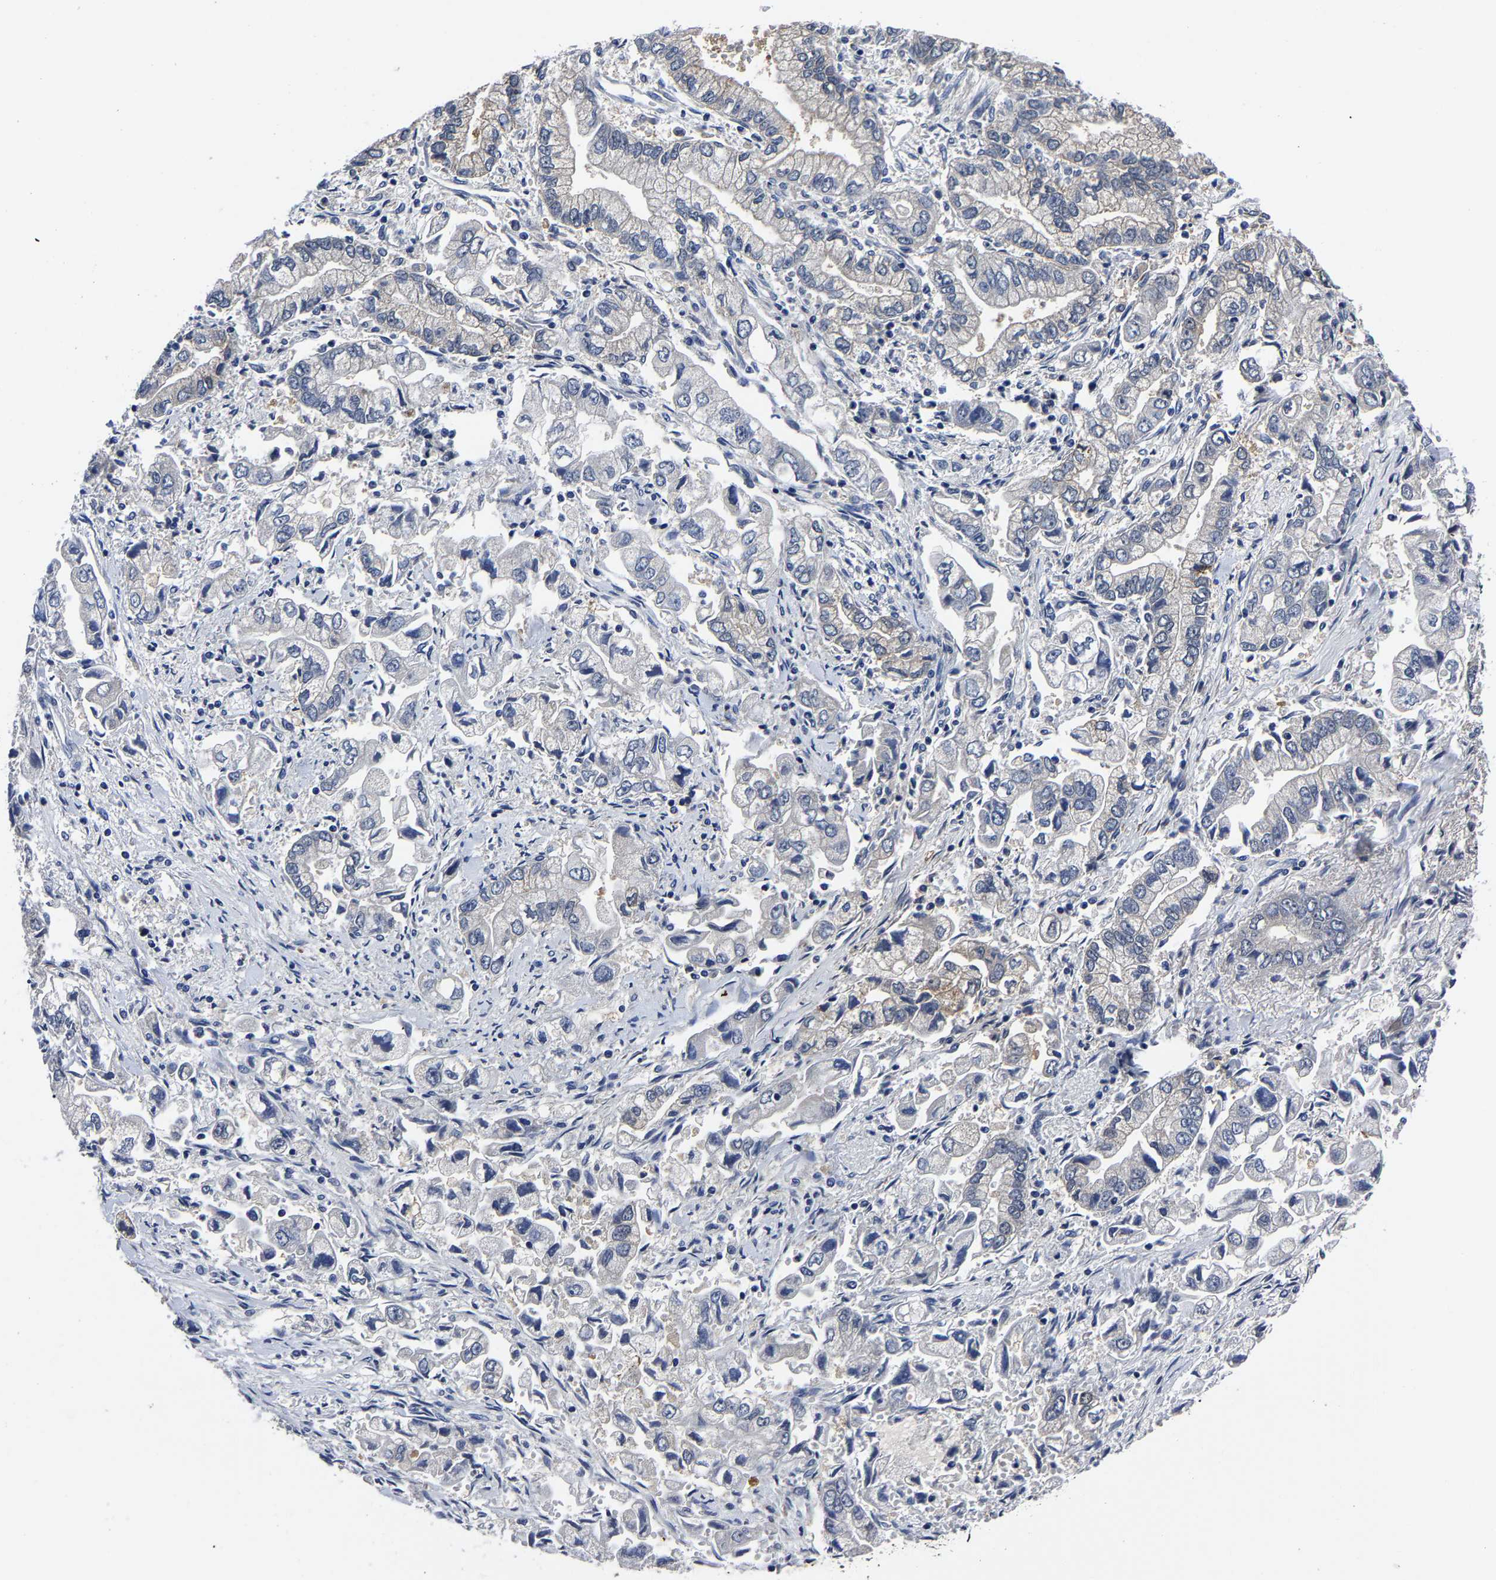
{"staining": {"intensity": "negative", "quantity": "none", "location": "none"}, "tissue": "stomach cancer", "cell_type": "Tumor cells", "image_type": "cancer", "snomed": [{"axis": "morphology", "description": "Normal tissue, NOS"}, {"axis": "morphology", "description": "Adenocarcinoma, NOS"}, {"axis": "topography", "description": "Stomach"}], "caption": "This is an immunohistochemistry (IHC) micrograph of human stomach adenocarcinoma. There is no expression in tumor cells.", "gene": "PSPH", "patient": {"sex": "male", "age": 62}}